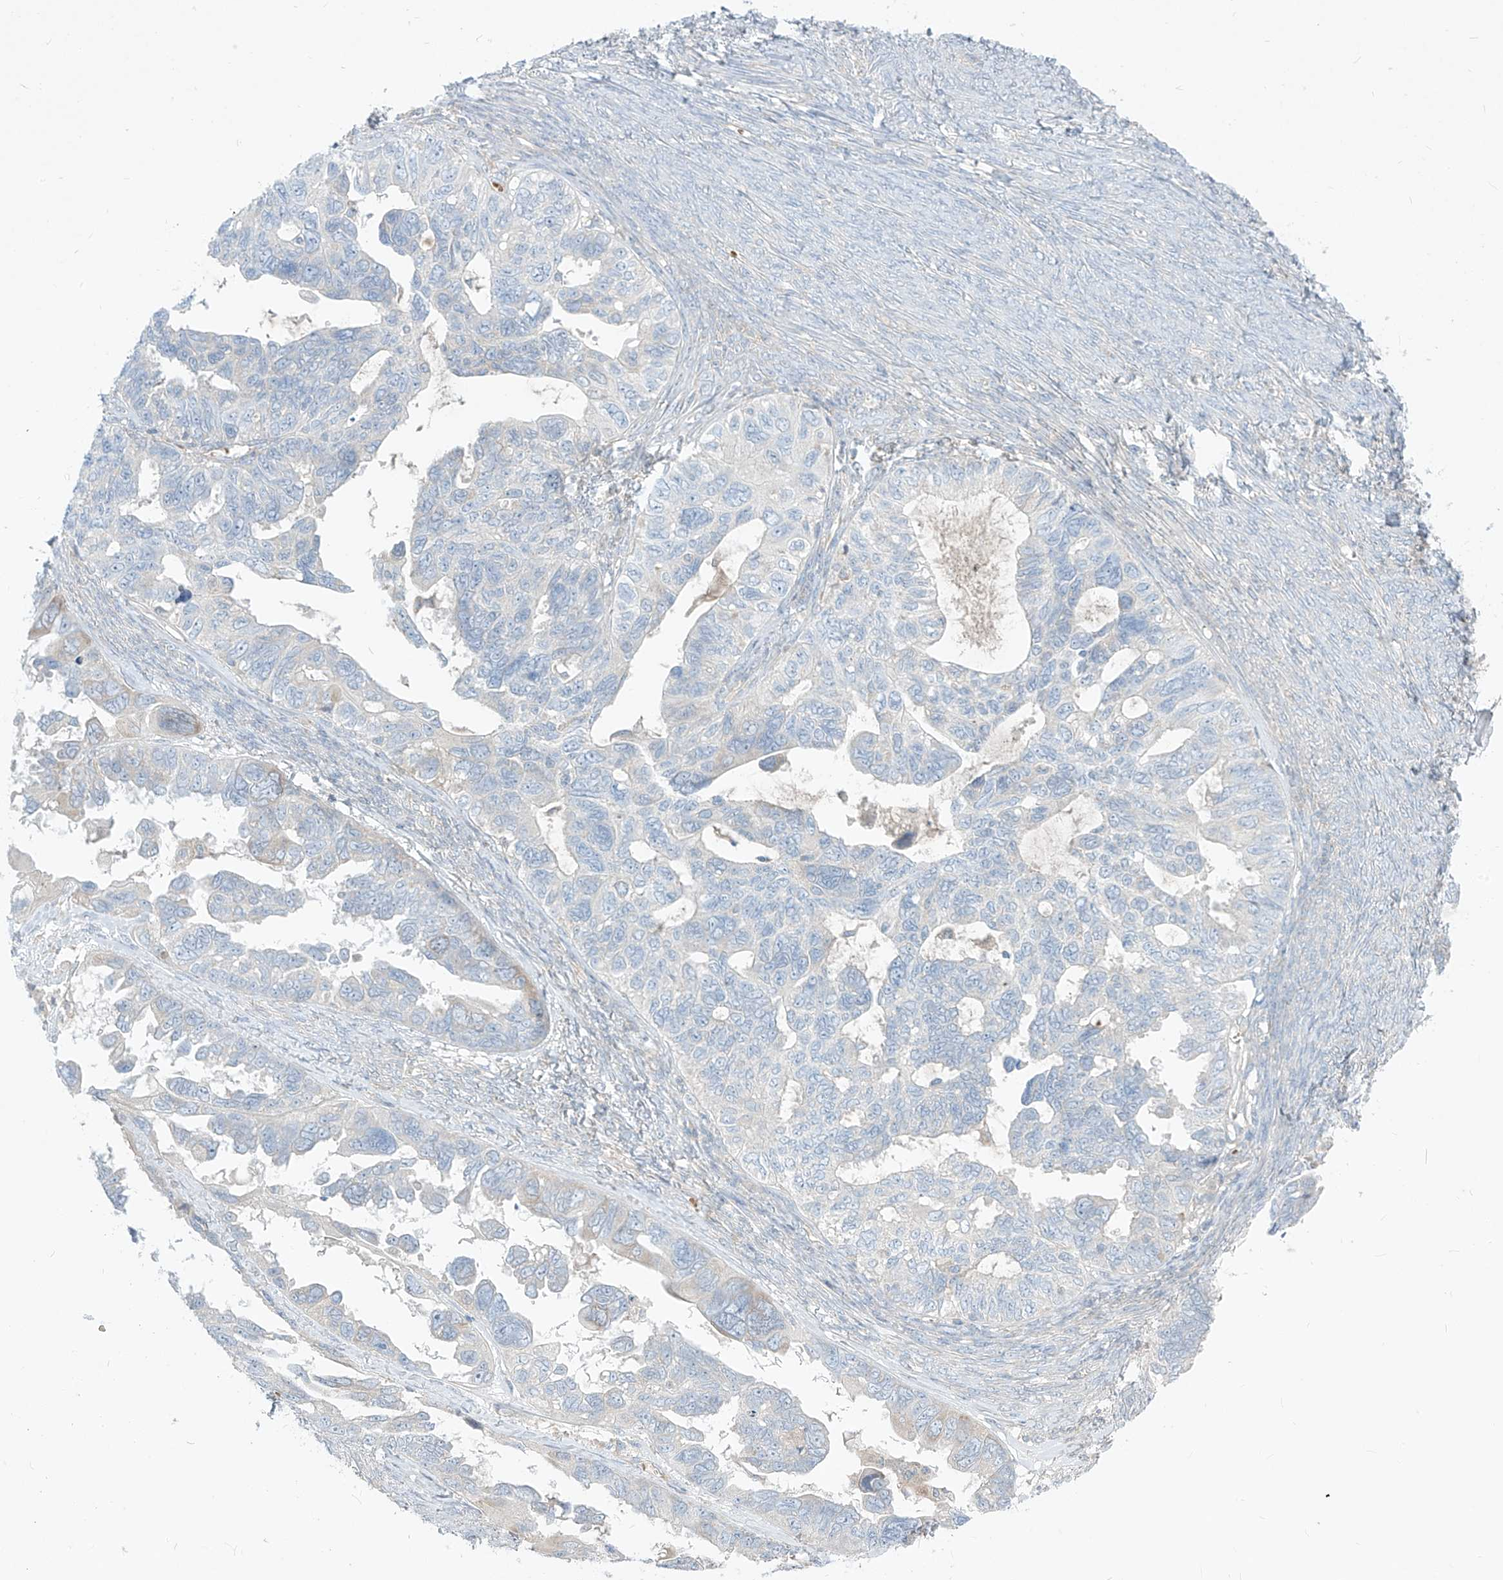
{"staining": {"intensity": "negative", "quantity": "none", "location": "none"}, "tissue": "ovarian cancer", "cell_type": "Tumor cells", "image_type": "cancer", "snomed": [{"axis": "morphology", "description": "Cystadenocarcinoma, serous, NOS"}, {"axis": "topography", "description": "Ovary"}], "caption": "Human ovarian serous cystadenocarcinoma stained for a protein using IHC exhibits no positivity in tumor cells.", "gene": "DGKQ", "patient": {"sex": "female", "age": 79}}